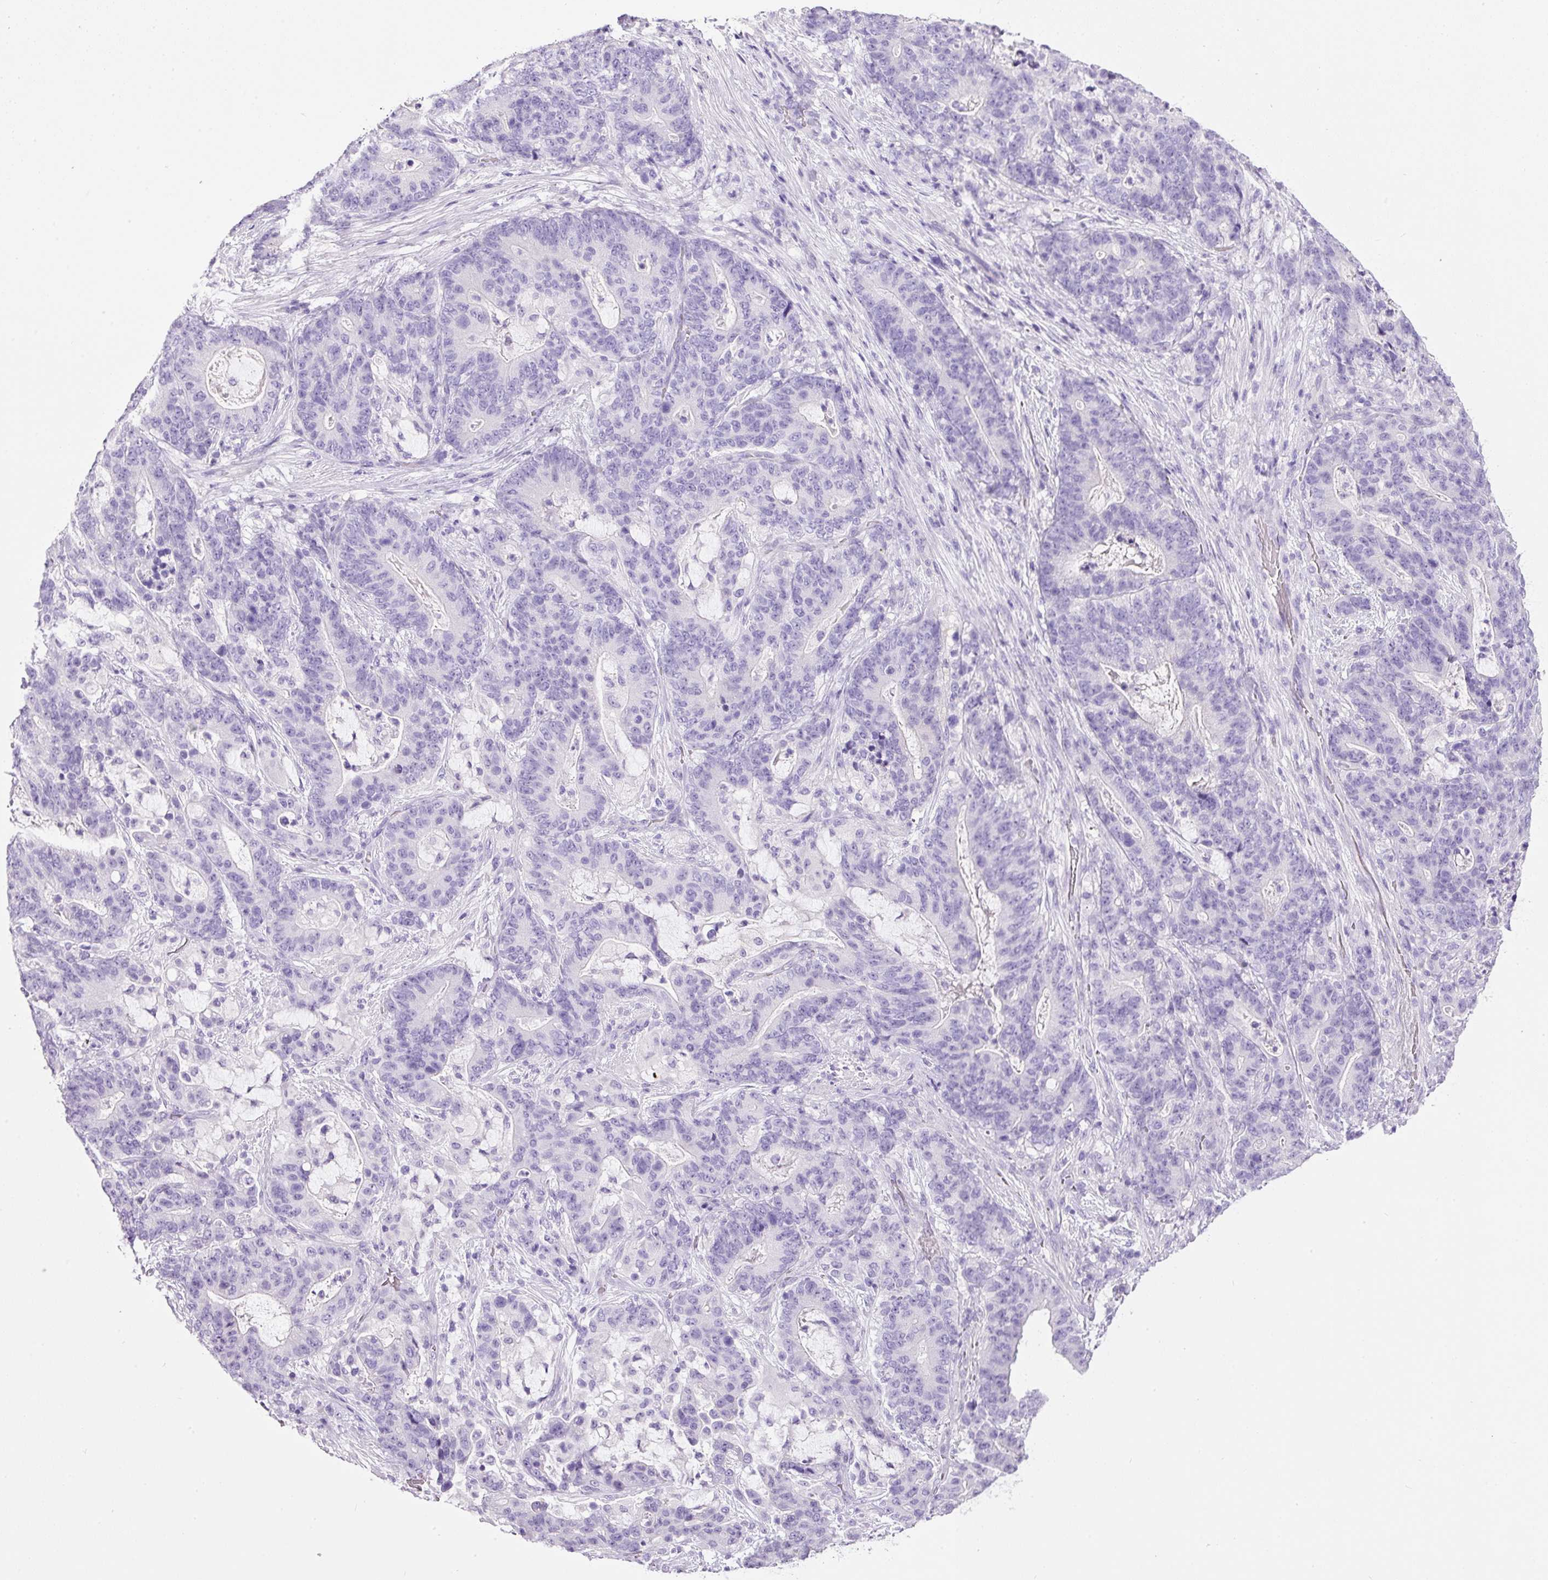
{"staining": {"intensity": "negative", "quantity": "none", "location": "none"}, "tissue": "stomach cancer", "cell_type": "Tumor cells", "image_type": "cancer", "snomed": [{"axis": "morphology", "description": "Normal tissue, NOS"}, {"axis": "morphology", "description": "Adenocarcinoma, NOS"}, {"axis": "topography", "description": "Stomach"}], "caption": "Immunohistochemistry (IHC) image of neoplastic tissue: adenocarcinoma (stomach) stained with DAB (3,3'-diaminobenzidine) displays no significant protein staining in tumor cells.", "gene": "BSND", "patient": {"sex": "female", "age": 64}}